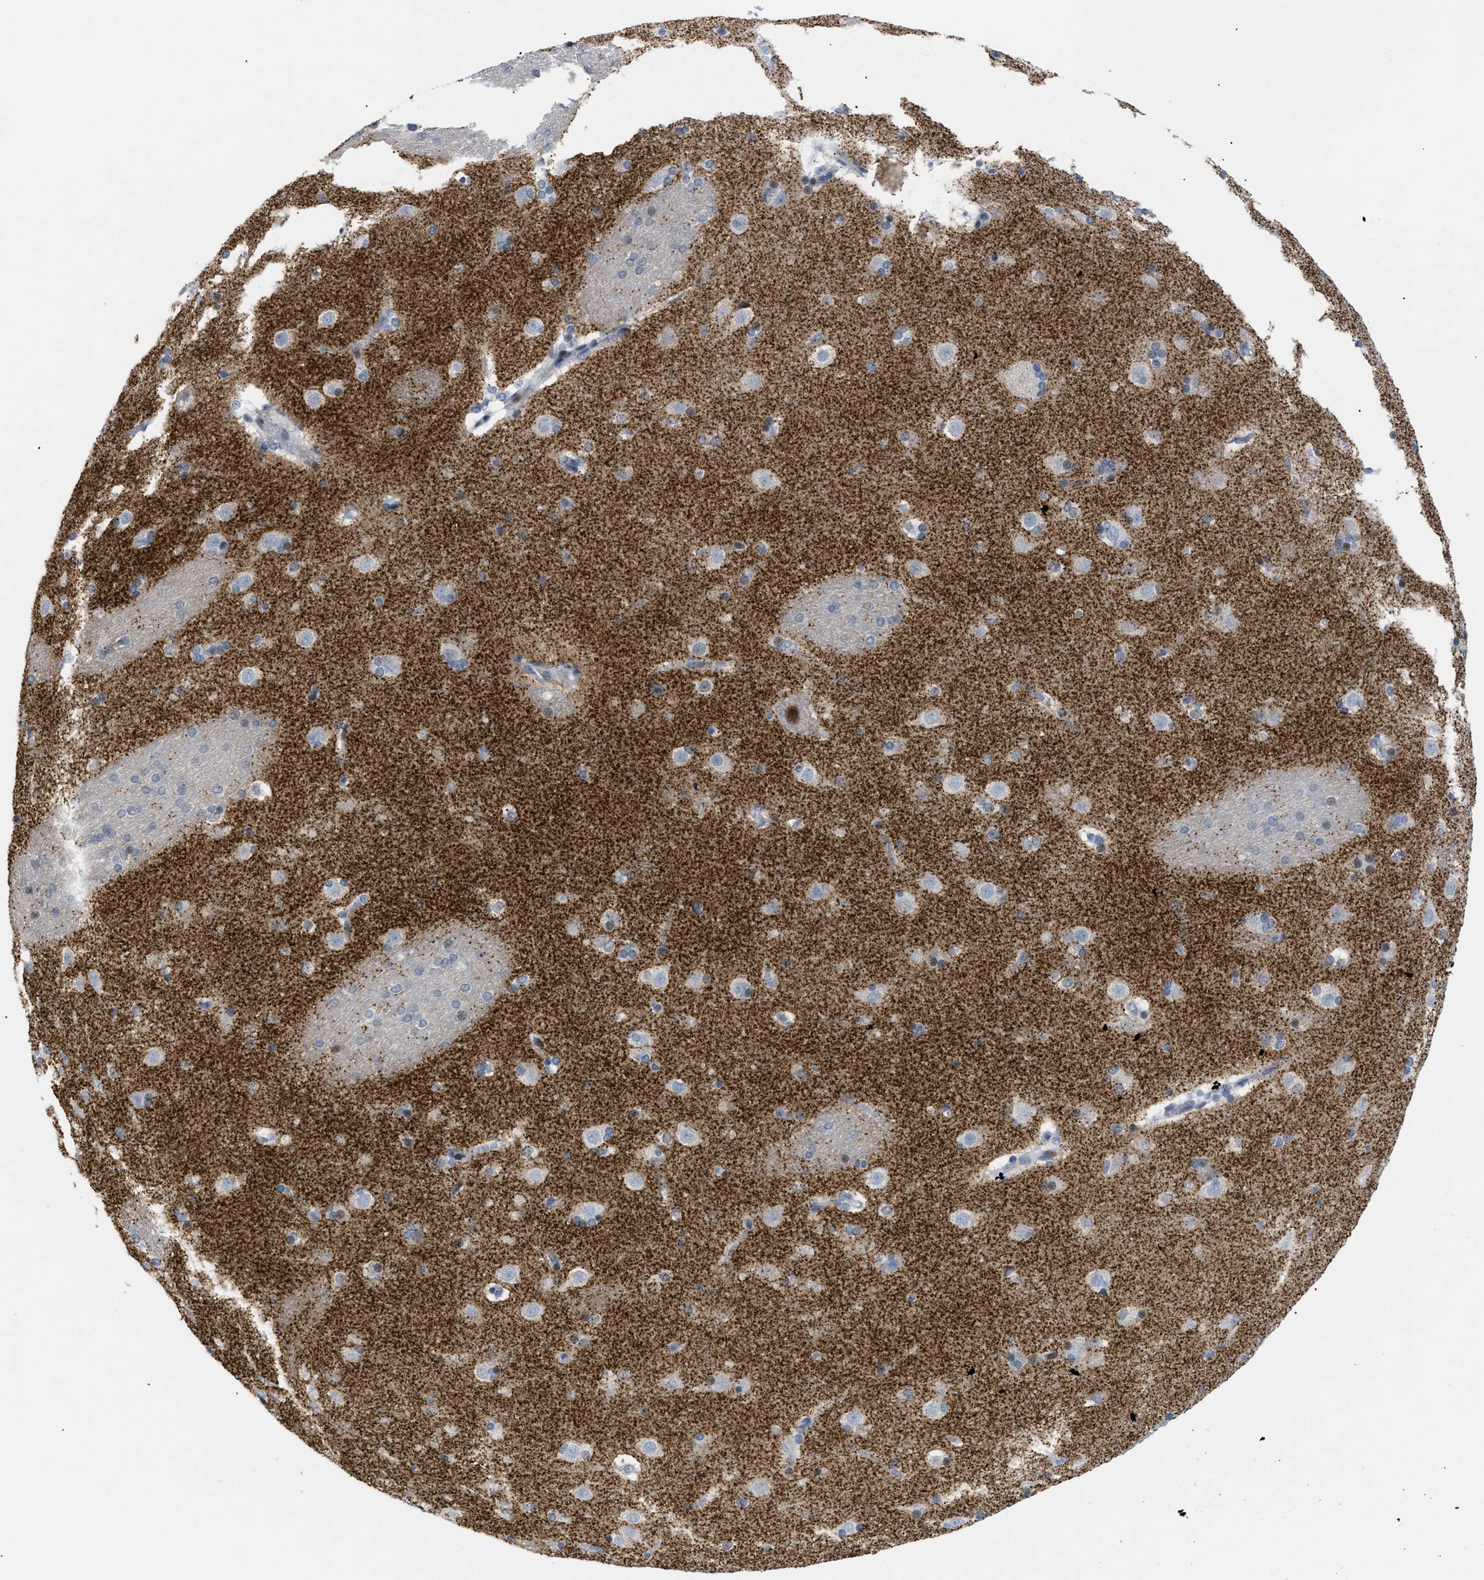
{"staining": {"intensity": "moderate", "quantity": "<25%", "location": "nuclear"}, "tissue": "caudate", "cell_type": "Glial cells", "image_type": "normal", "snomed": [{"axis": "morphology", "description": "Normal tissue, NOS"}, {"axis": "topography", "description": "Lateral ventricle wall"}], "caption": "High-power microscopy captured an IHC histopathology image of benign caudate, revealing moderate nuclear positivity in approximately <25% of glial cells.", "gene": "MED1", "patient": {"sex": "female", "age": 19}}